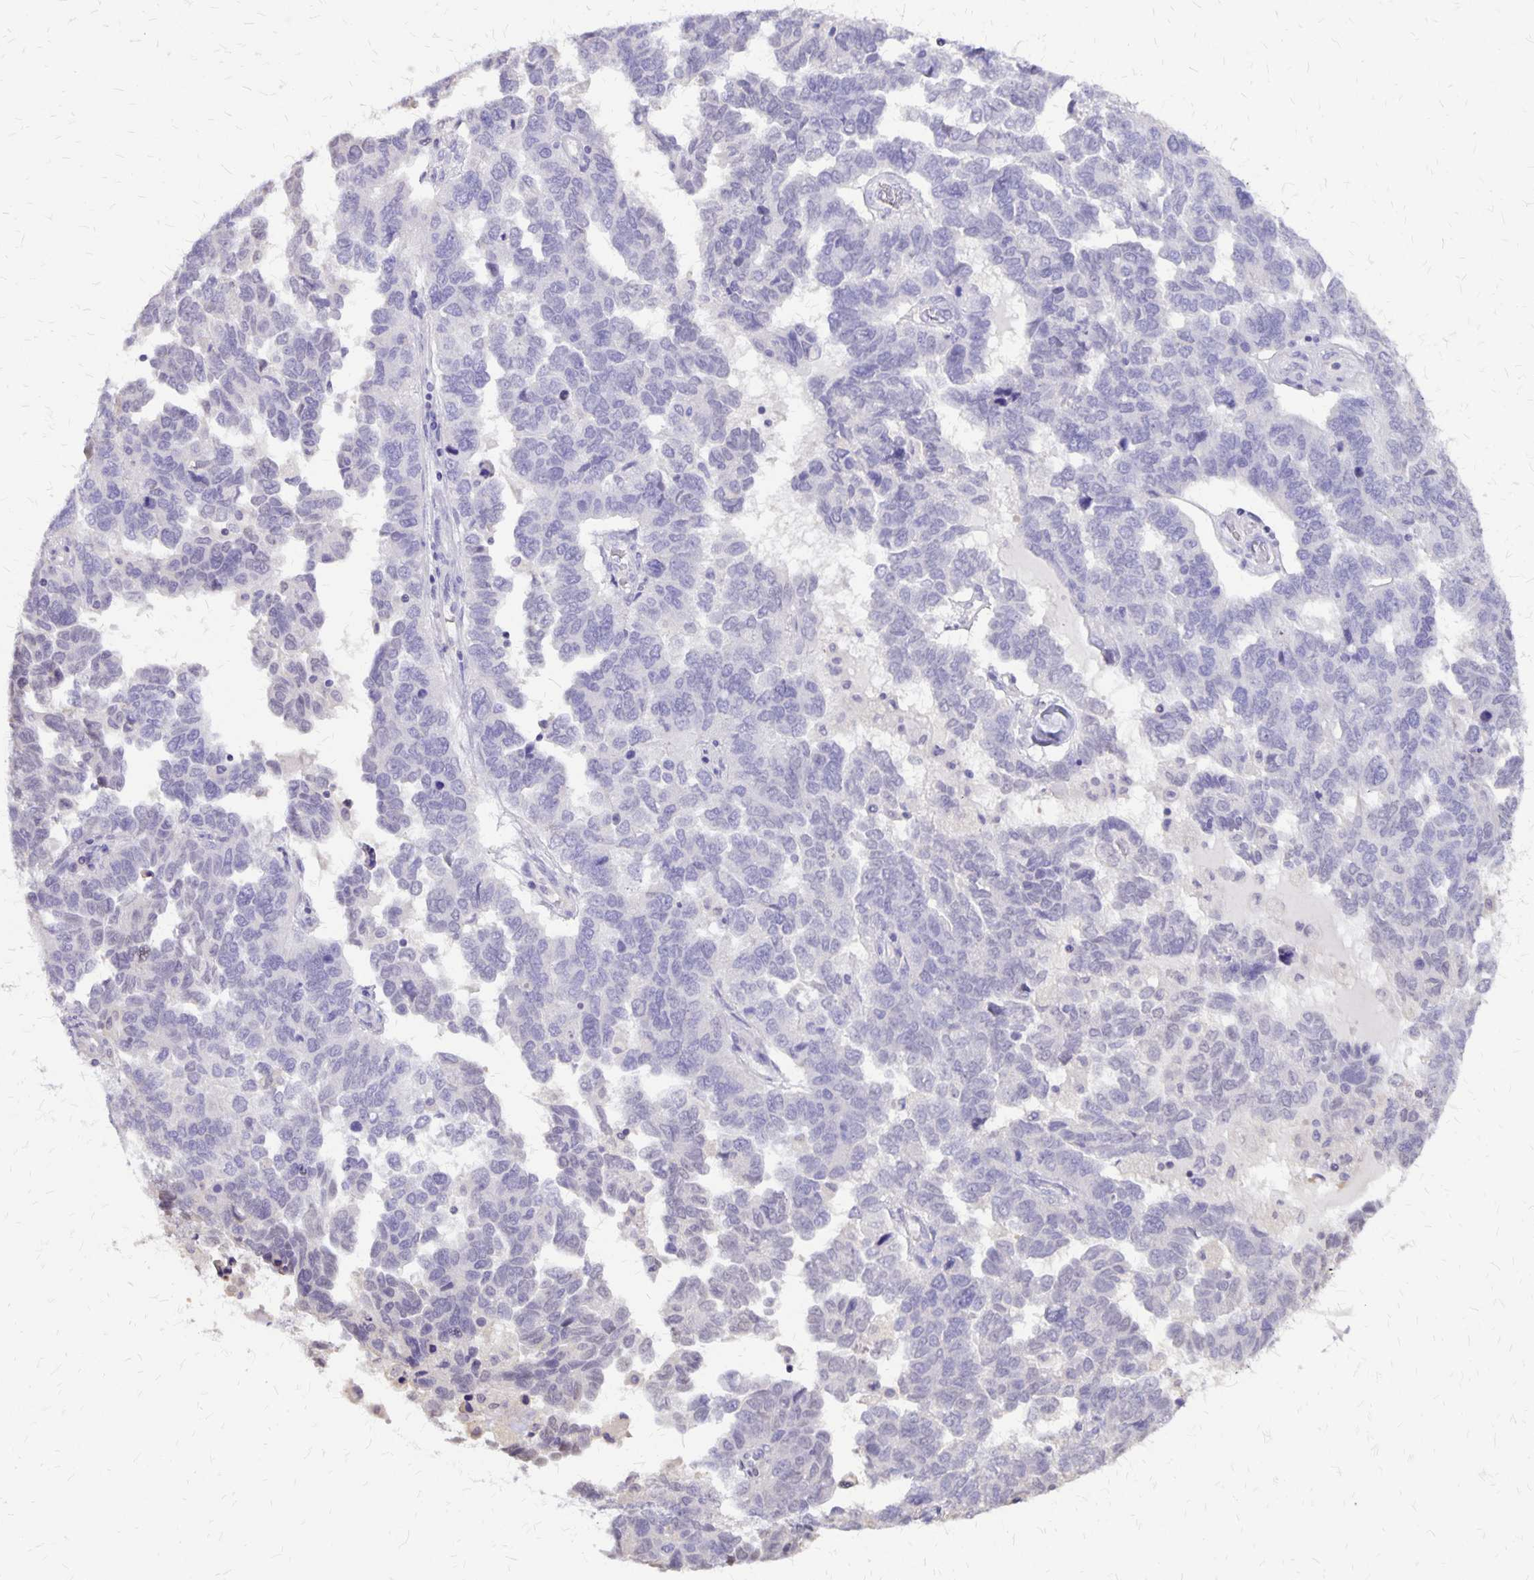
{"staining": {"intensity": "negative", "quantity": "none", "location": "none"}, "tissue": "ovarian cancer", "cell_type": "Tumor cells", "image_type": "cancer", "snomed": [{"axis": "morphology", "description": "Cystadenocarcinoma, serous, NOS"}, {"axis": "topography", "description": "Ovary"}], "caption": "This image is of serous cystadenocarcinoma (ovarian) stained with immunohistochemistry (IHC) to label a protein in brown with the nuclei are counter-stained blue. There is no positivity in tumor cells. (DAB (3,3'-diaminobenzidine) IHC with hematoxylin counter stain).", "gene": "SI", "patient": {"sex": "female", "age": 64}}